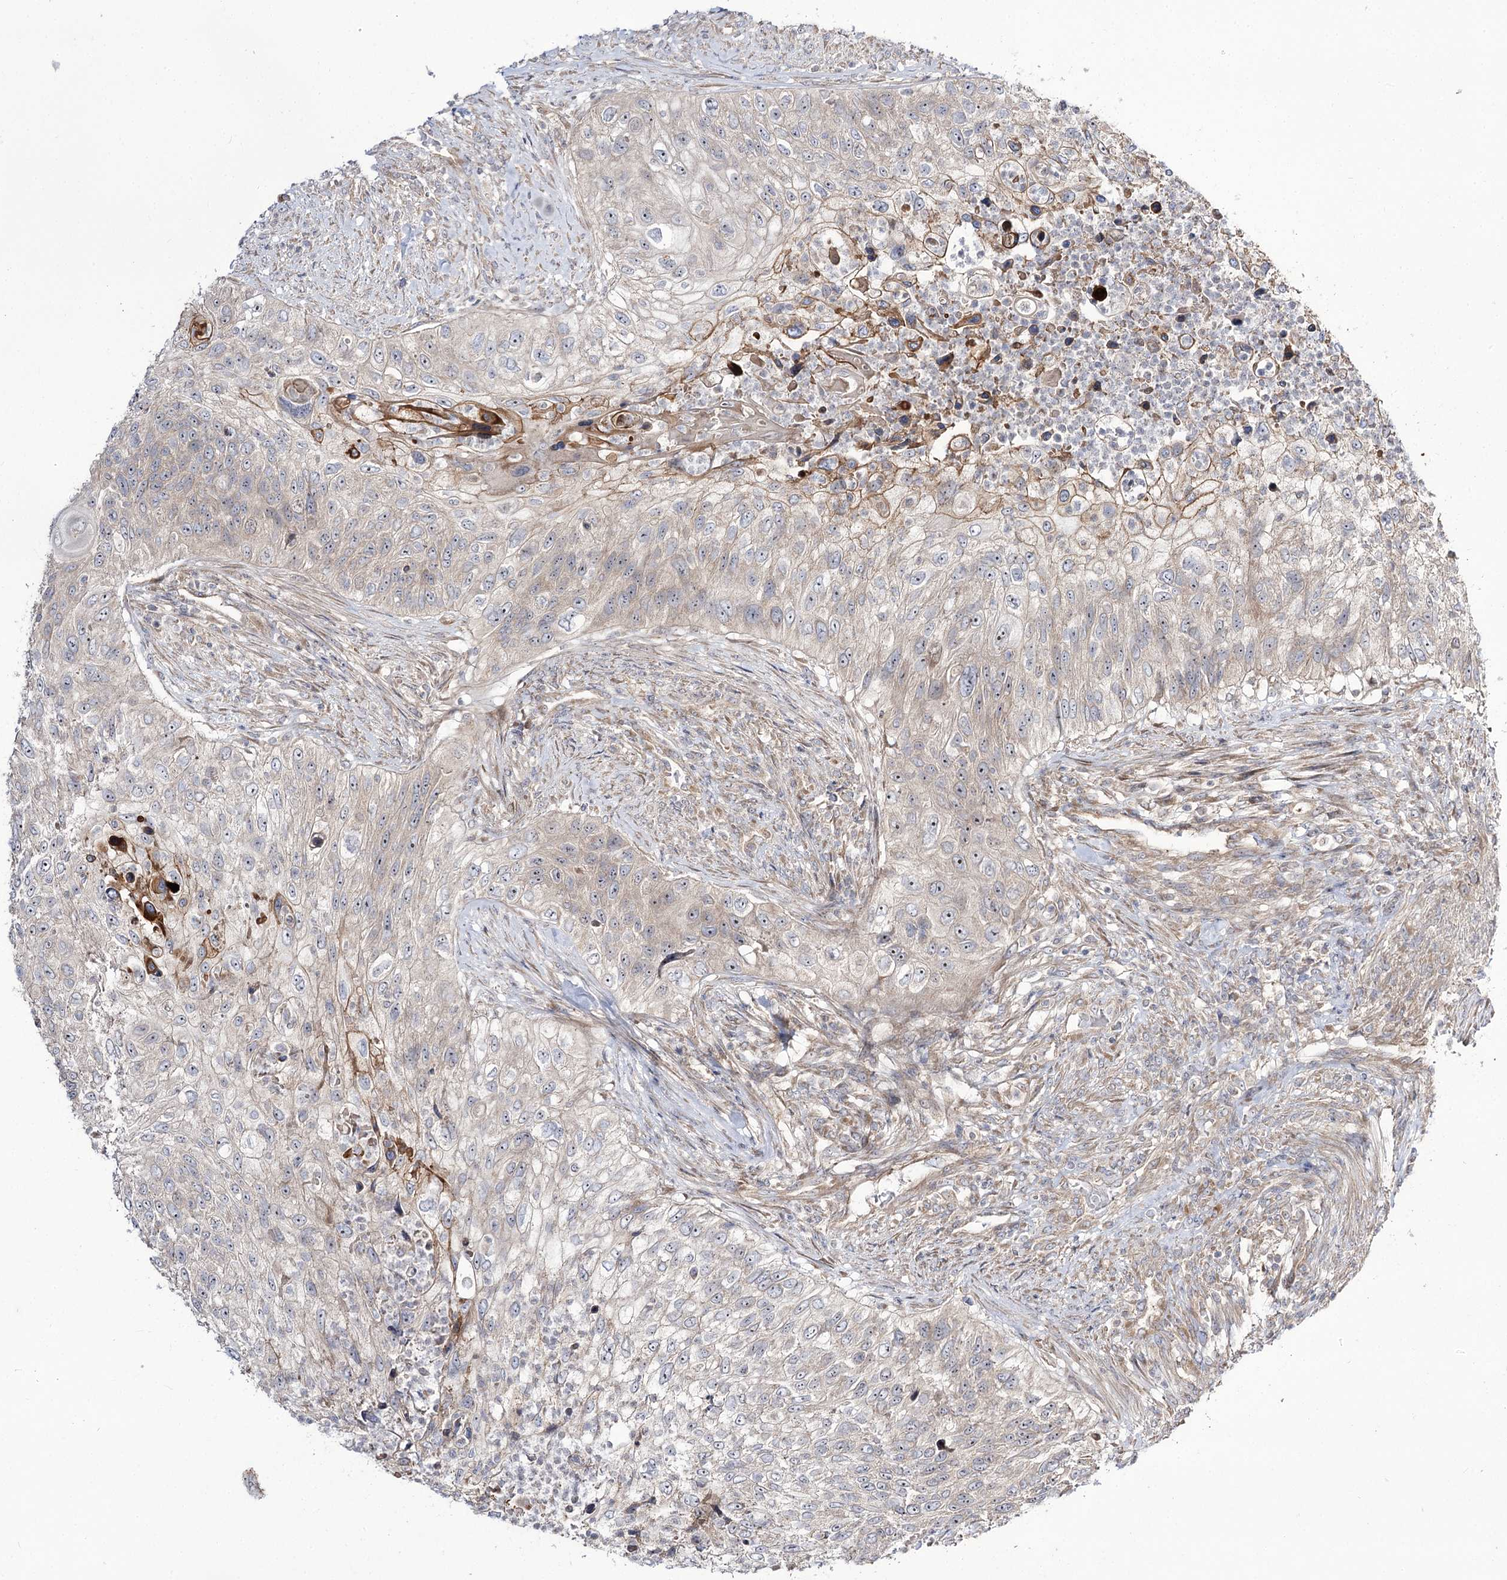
{"staining": {"intensity": "weak", "quantity": "25%-75%", "location": "cytoplasmic/membranous"}, "tissue": "urothelial cancer", "cell_type": "Tumor cells", "image_type": "cancer", "snomed": [{"axis": "morphology", "description": "Urothelial carcinoma, High grade"}, {"axis": "topography", "description": "Urinary bladder"}], "caption": "This histopathology image shows immunohistochemistry (IHC) staining of human high-grade urothelial carcinoma, with low weak cytoplasmic/membranous staining in approximately 25%-75% of tumor cells.", "gene": "C11orf80", "patient": {"sex": "female", "age": 60}}